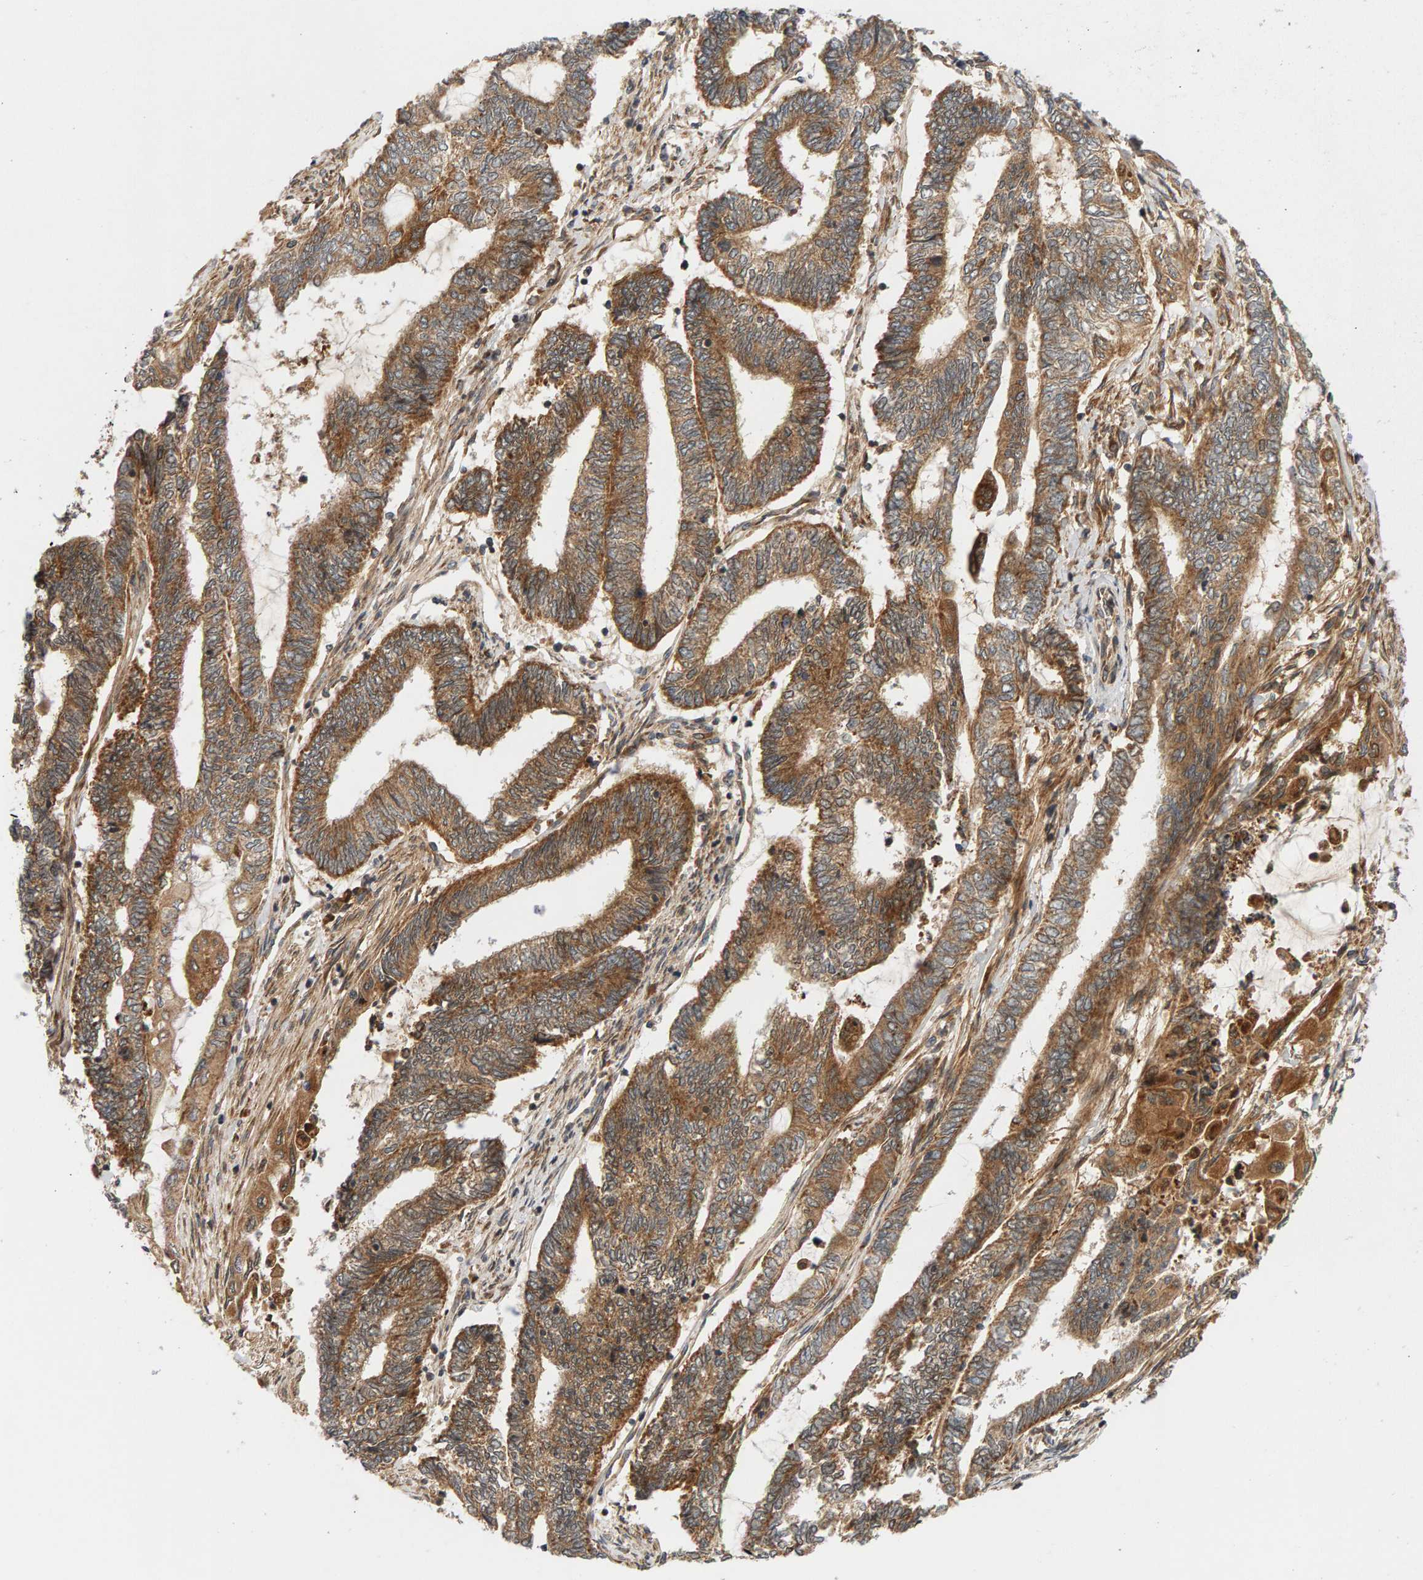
{"staining": {"intensity": "moderate", "quantity": ">75%", "location": "cytoplasmic/membranous"}, "tissue": "endometrial cancer", "cell_type": "Tumor cells", "image_type": "cancer", "snomed": [{"axis": "morphology", "description": "Adenocarcinoma, NOS"}, {"axis": "topography", "description": "Uterus"}, {"axis": "topography", "description": "Endometrium"}], "caption": "Endometrial cancer (adenocarcinoma) tissue shows moderate cytoplasmic/membranous expression in about >75% of tumor cells", "gene": "BAHCC1", "patient": {"sex": "female", "age": 70}}